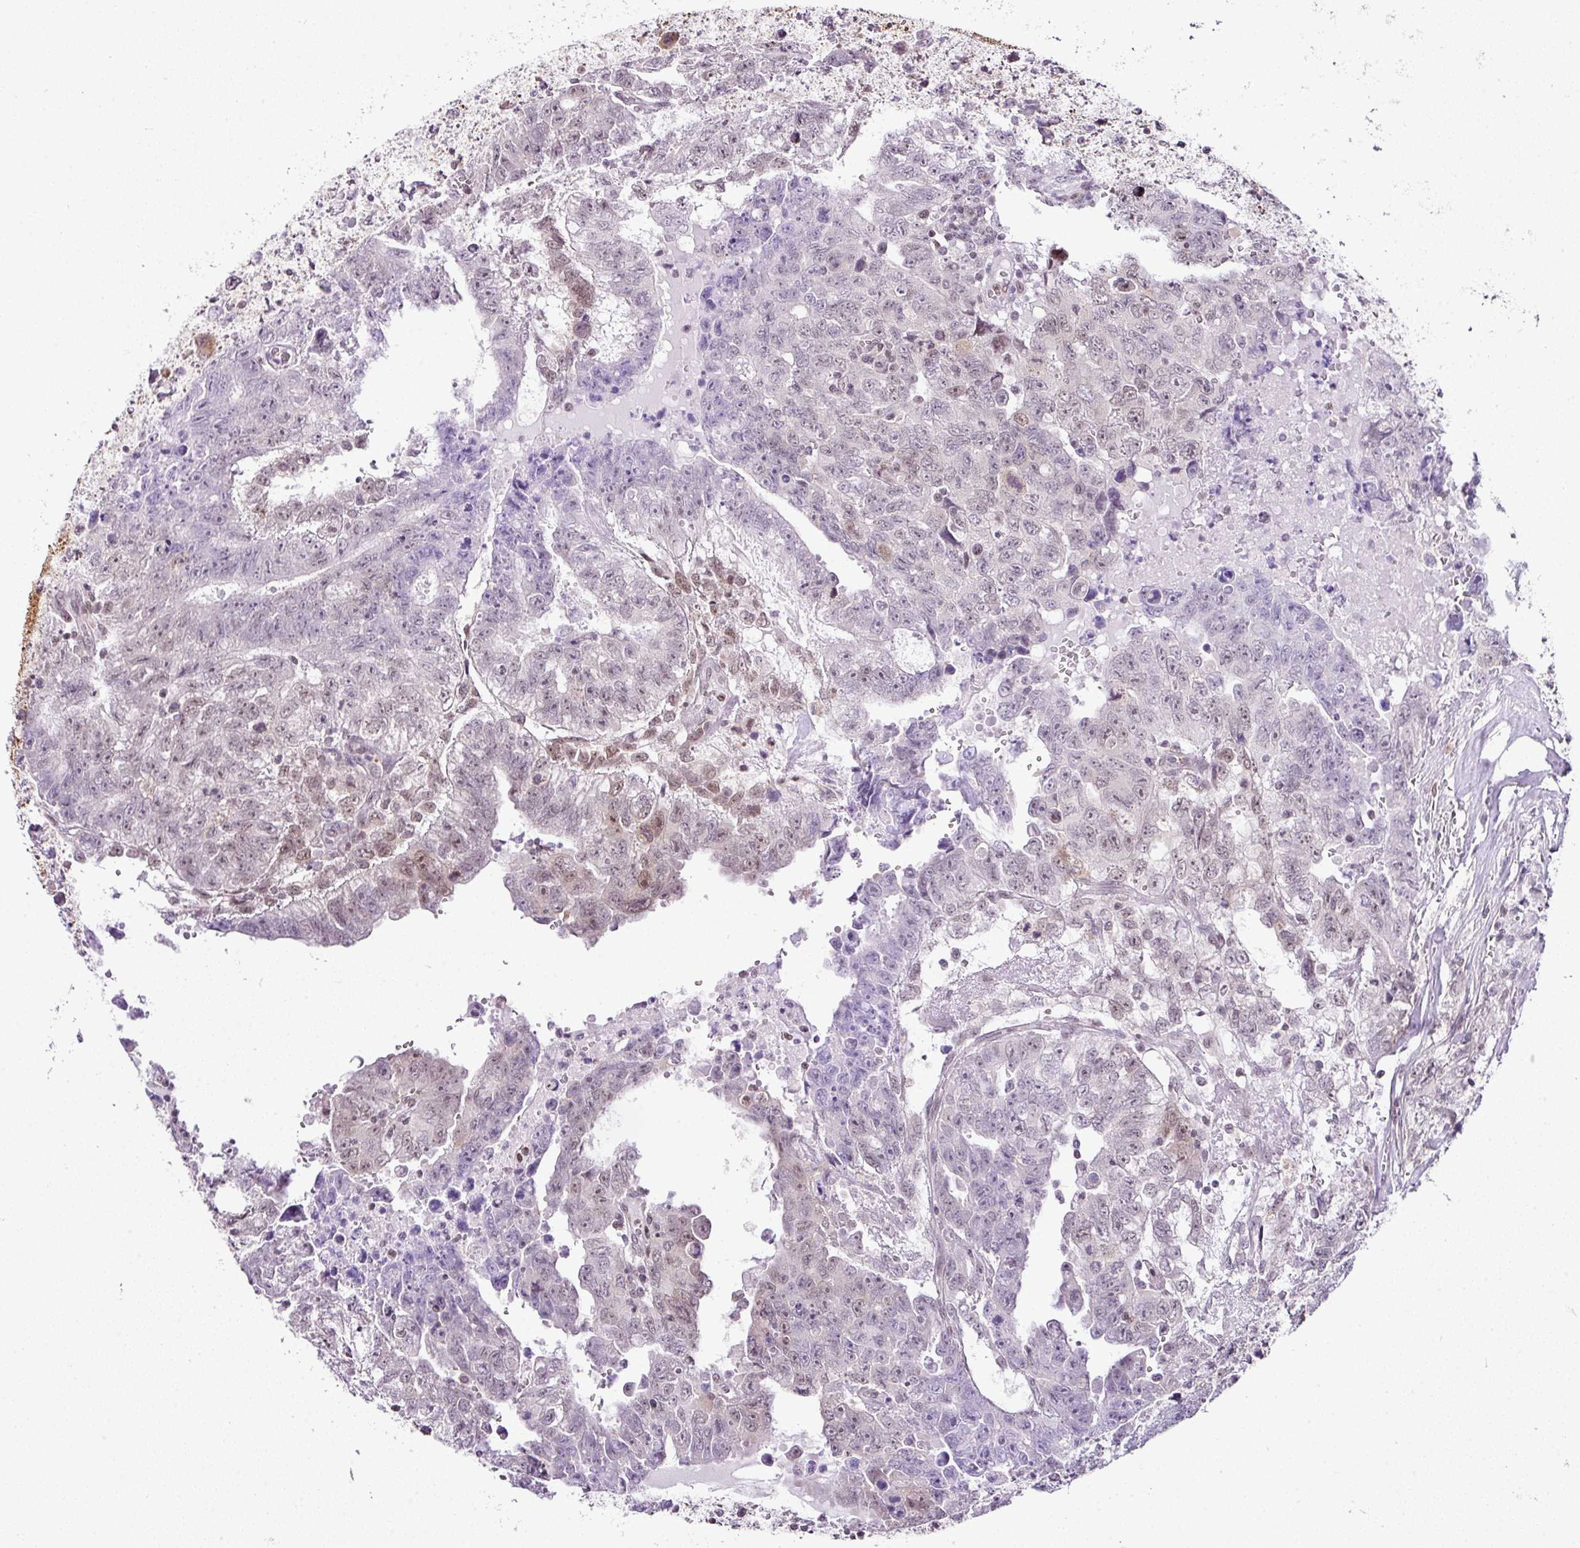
{"staining": {"intensity": "weak", "quantity": "<25%", "location": "nuclear"}, "tissue": "testis cancer", "cell_type": "Tumor cells", "image_type": "cancer", "snomed": [{"axis": "morphology", "description": "Carcinoma, Embryonal, NOS"}, {"axis": "topography", "description": "Testis"}], "caption": "Immunohistochemical staining of human testis cancer (embryonal carcinoma) demonstrates no significant positivity in tumor cells.", "gene": "FAM32A", "patient": {"sex": "male", "age": 24}}